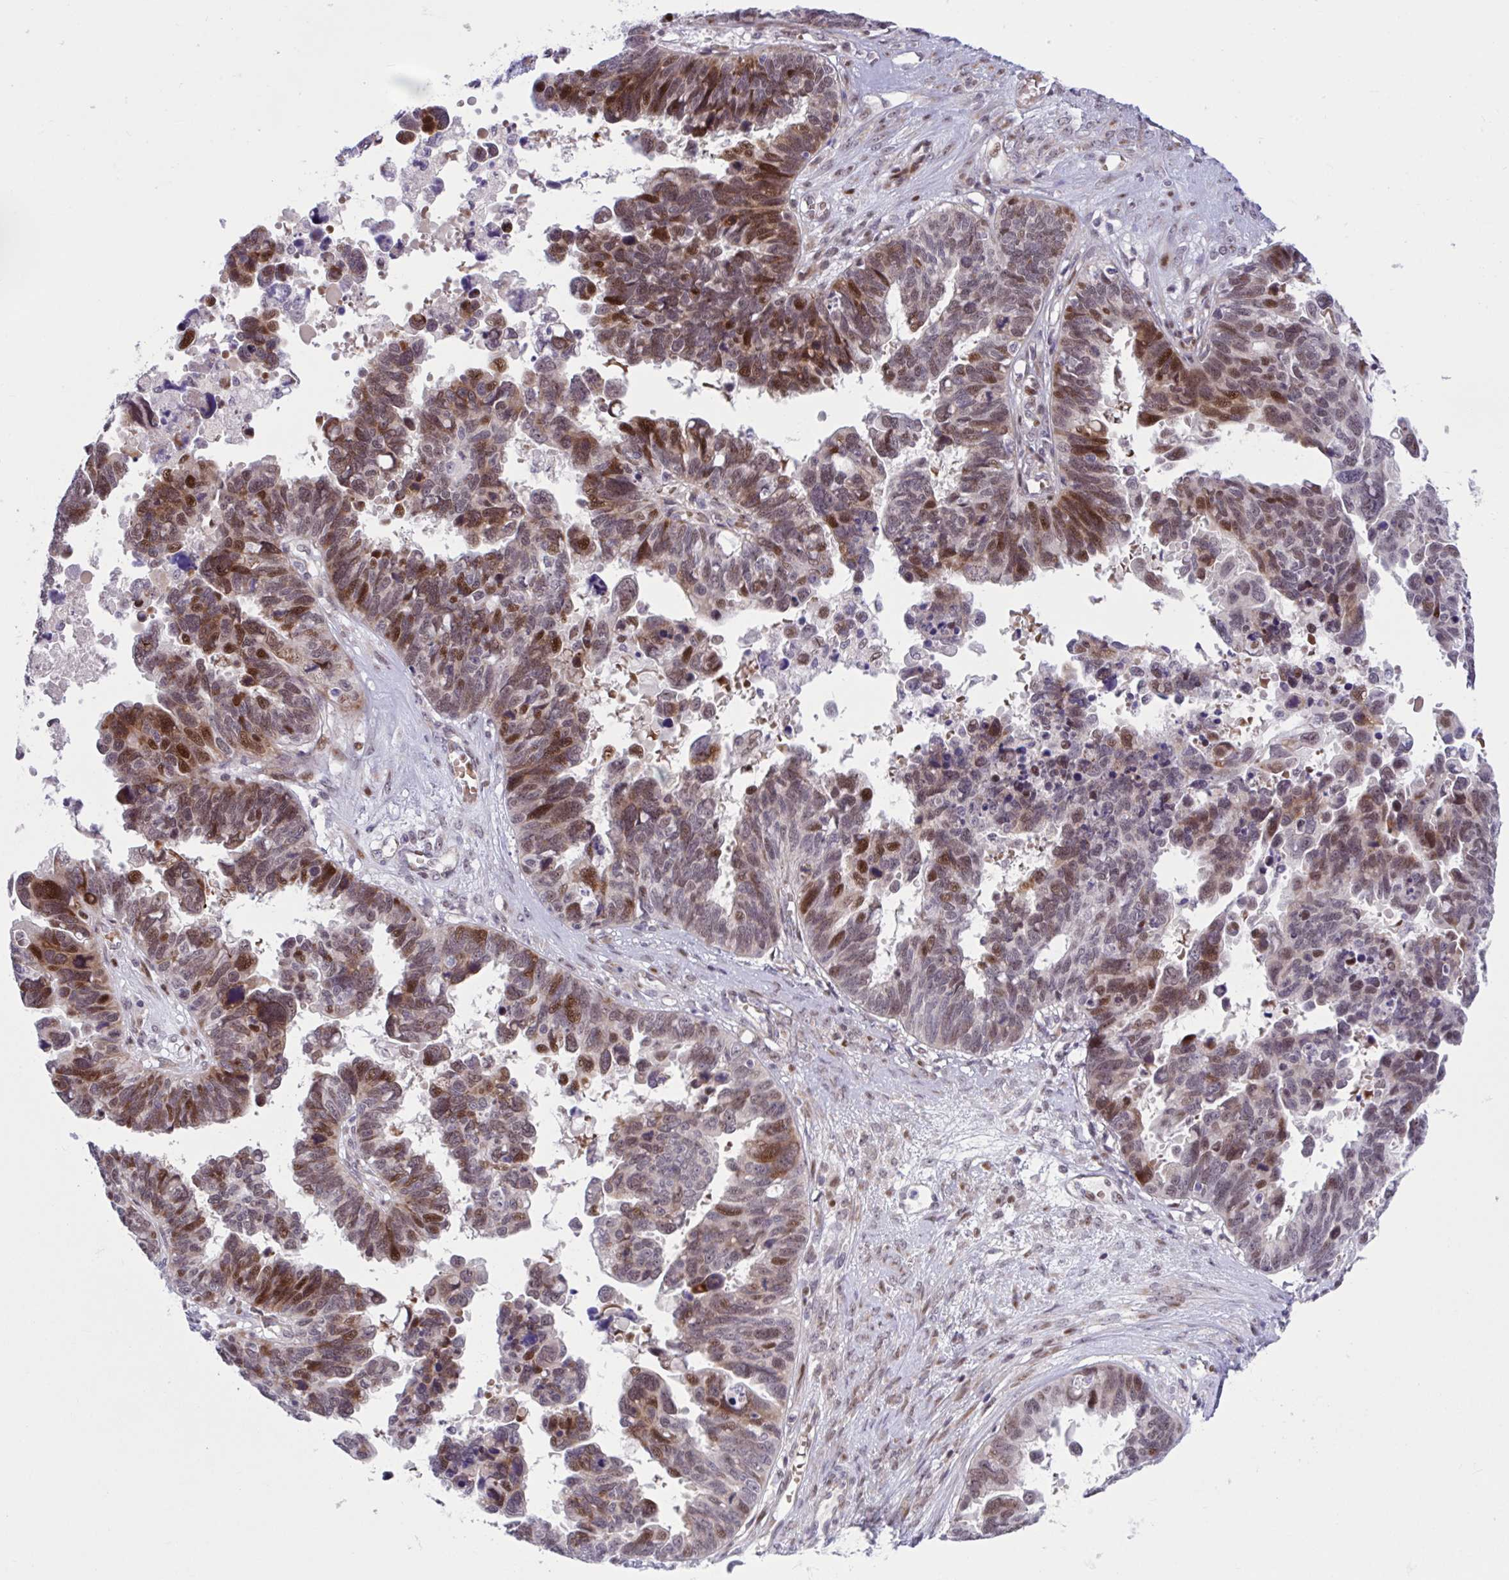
{"staining": {"intensity": "moderate", "quantity": ">75%", "location": "cytoplasmic/membranous,nuclear"}, "tissue": "ovarian cancer", "cell_type": "Tumor cells", "image_type": "cancer", "snomed": [{"axis": "morphology", "description": "Cystadenocarcinoma, serous, NOS"}, {"axis": "topography", "description": "Ovary"}], "caption": "Brown immunohistochemical staining in human ovarian cancer demonstrates moderate cytoplasmic/membranous and nuclear expression in about >75% of tumor cells. Immunohistochemistry (ihc) stains the protein of interest in brown and the nuclei are stained blue.", "gene": "RBL1", "patient": {"sex": "female", "age": 60}}